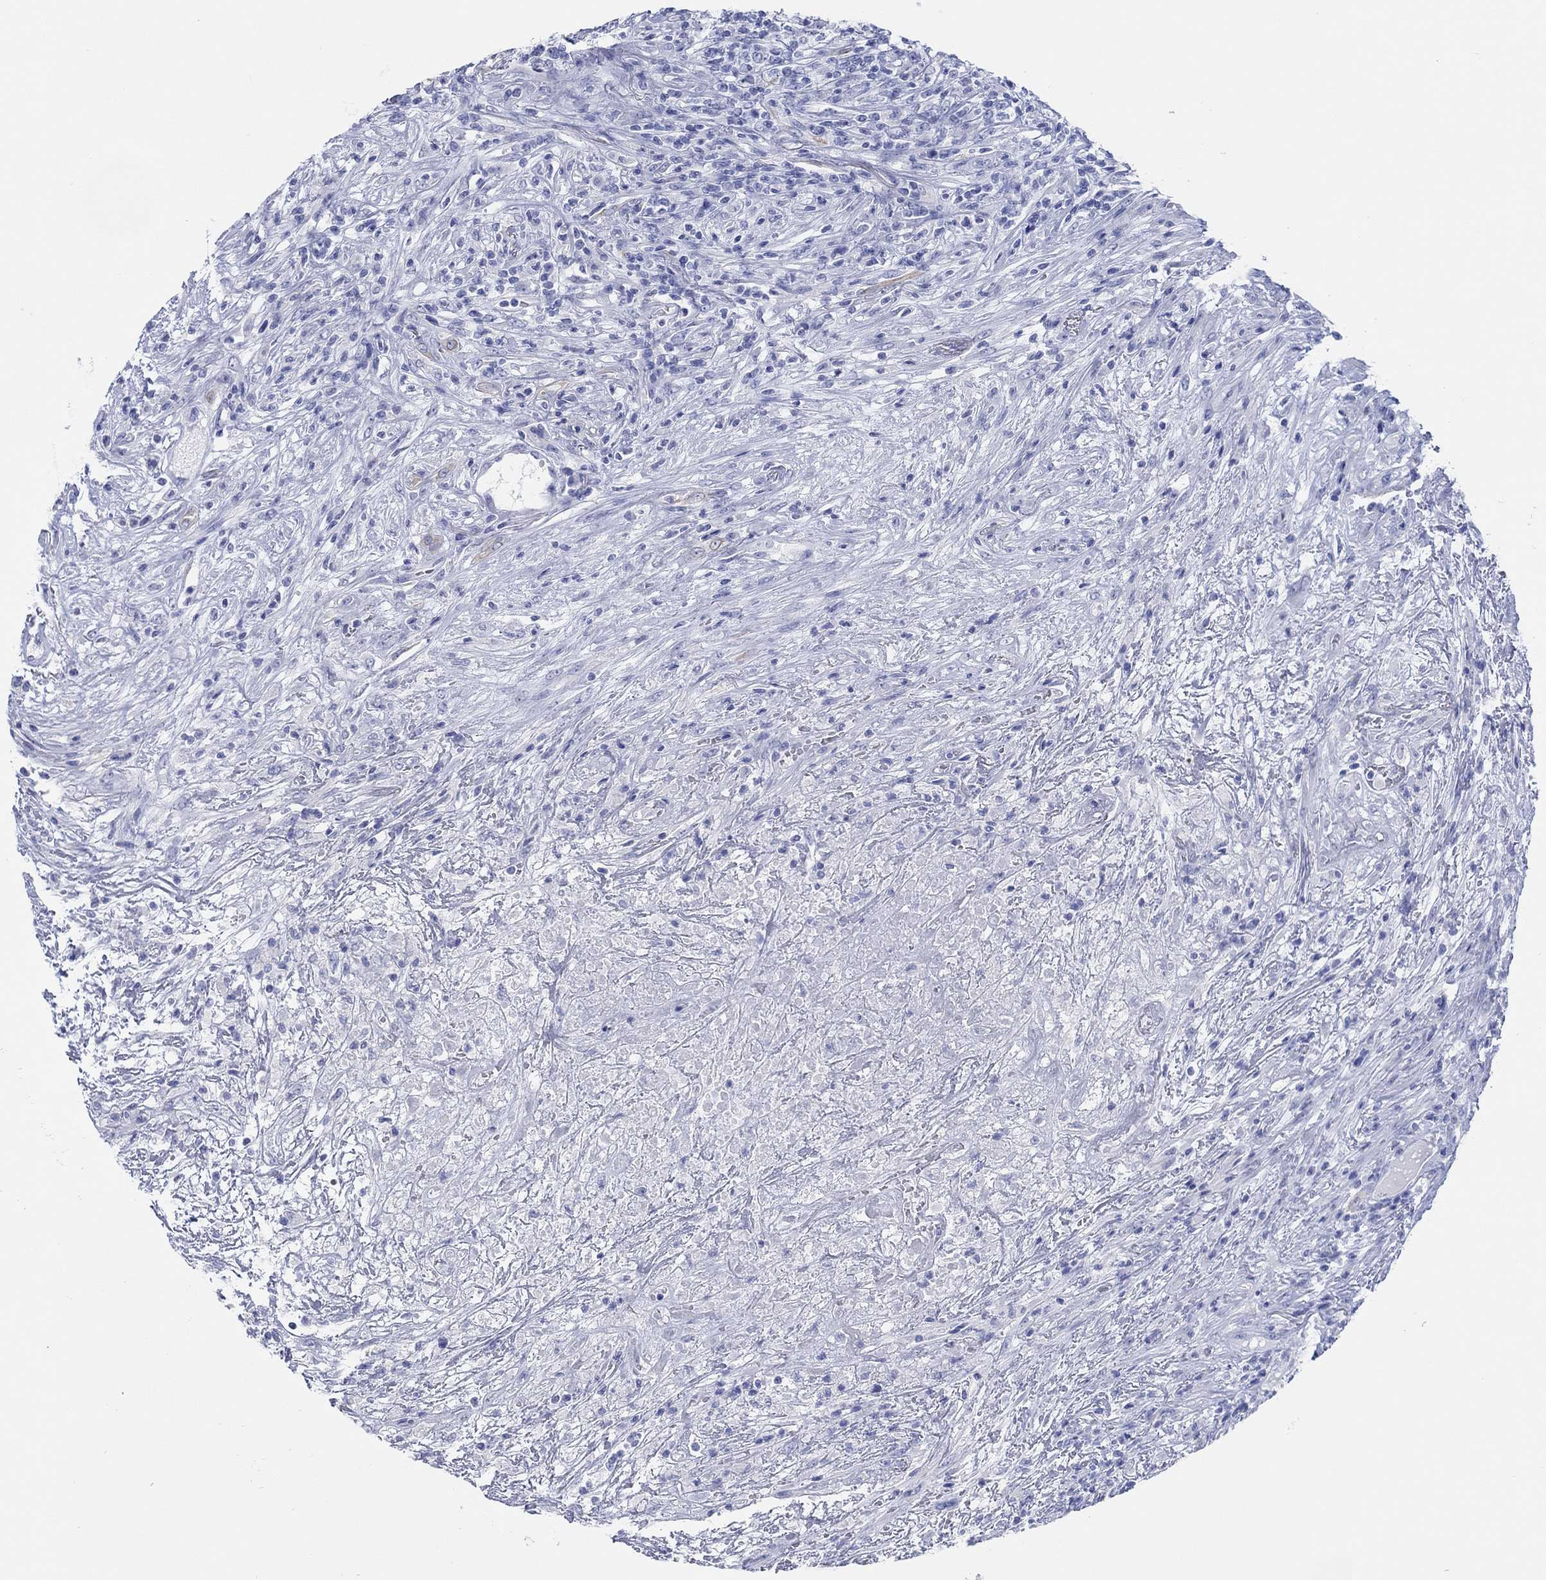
{"staining": {"intensity": "negative", "quantity": "none", "location": "none"}, "tissue": "lymphoma", "cell_type": "Tumor cells", "image_type": "cancer", "snomed": [{"axis": "morphology", "description": "Malignant lymphoma, non-Hodgkin's type, High grade"}, {"axis": "topography", "description": "Lung"}], "caption": "High magnification brightfield microscopy of malignant lymphoma, non-Hodgkin's type (high-grade) stained with DAB (3,3'-diaminobenzidine) (brown) and counterstained with hematoxylin (blue): tumor cells show no significant expression. (DAB (3,3'-diaminobenzidine) IHC visualized using brightfield microscopy, high magnification).", "gene": "AK8", "patient": {"sex": "male", "age": 79}}